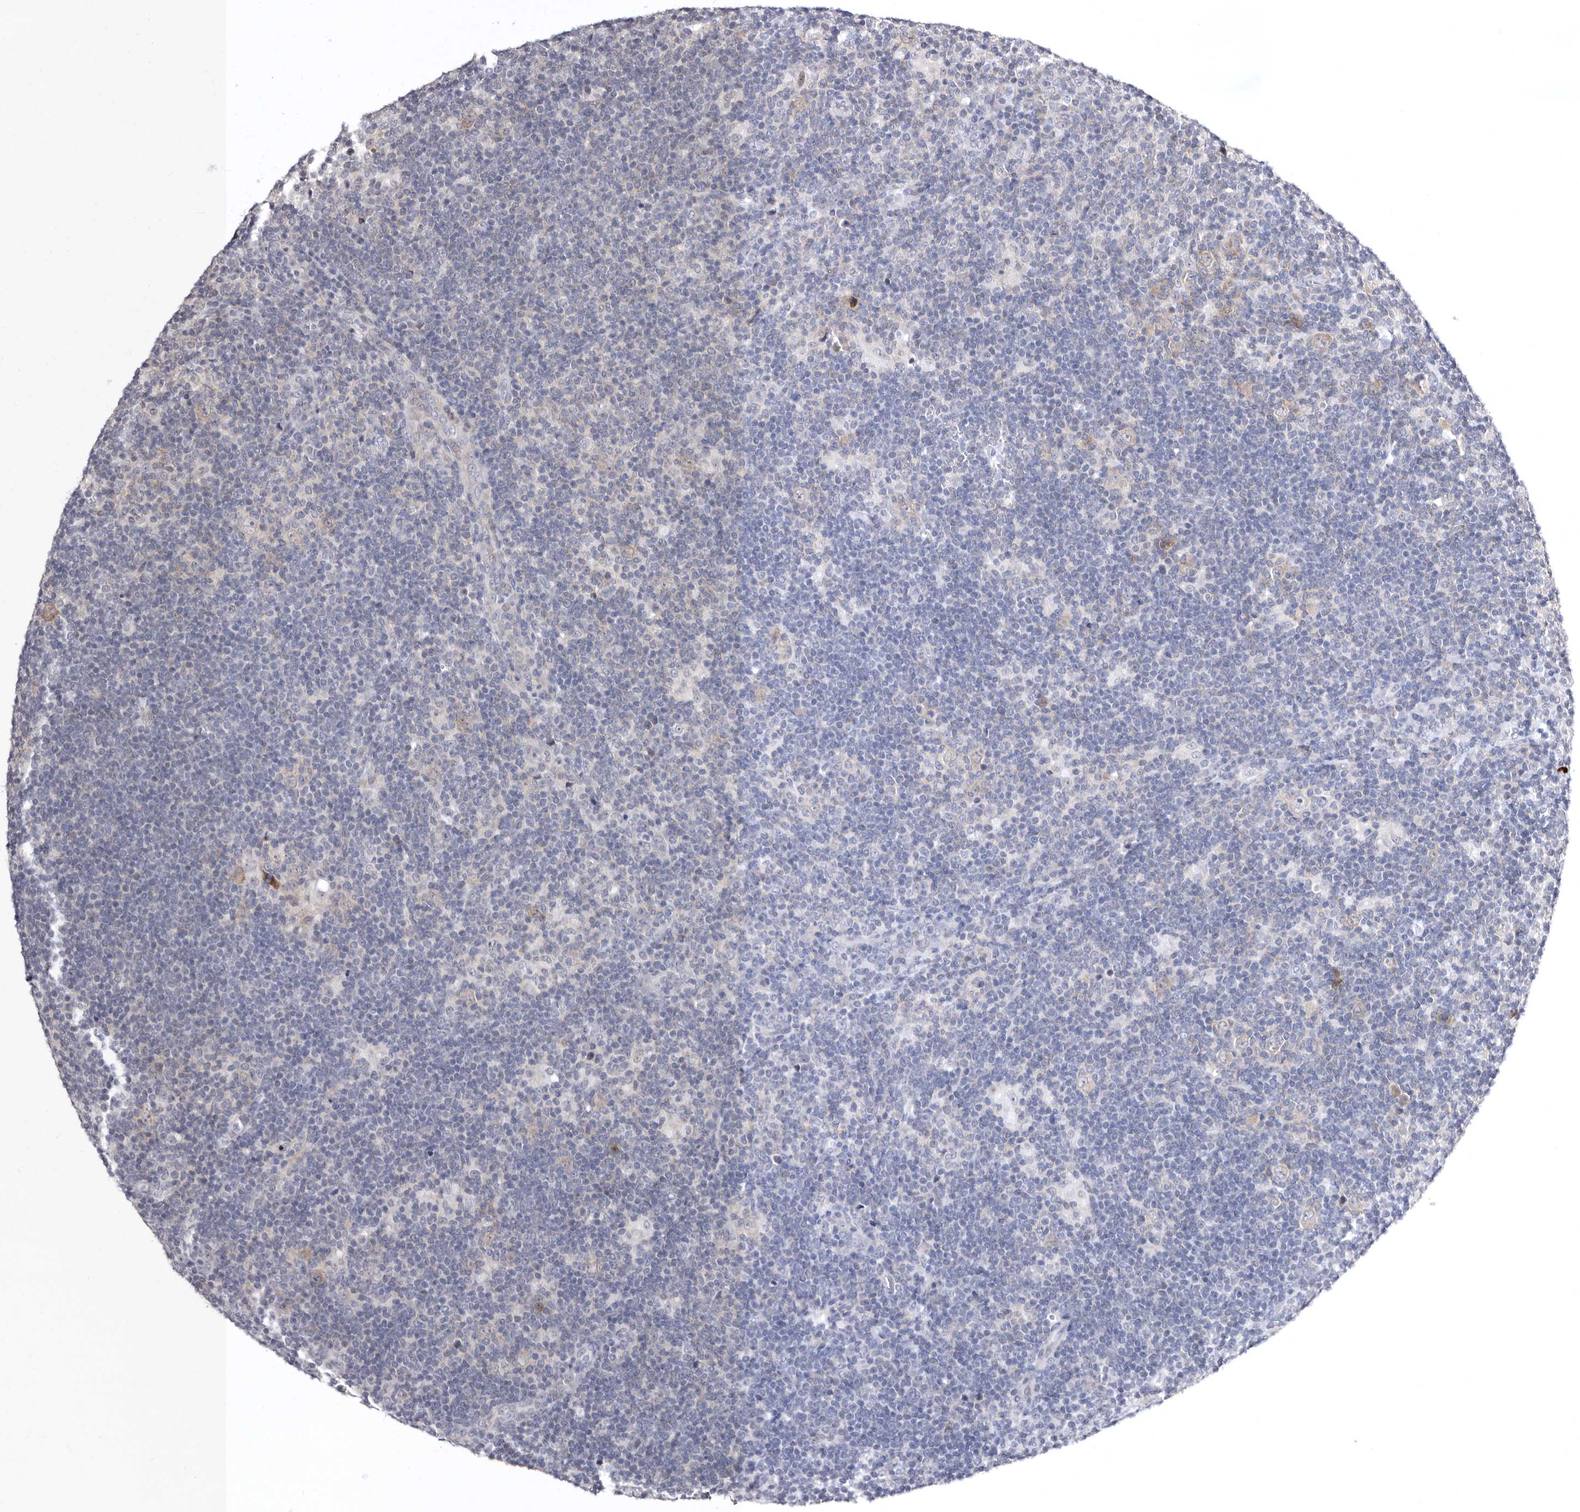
{"staining": {"intensity": "weak", "quantity": "25%-75%", "location": "cytoplasmic/membranous"}, "tissue": "lymphoma", "cell_type": "Tumor cells", "image_type": "cancer", "snomed": [{"axis": "morphology", "description": "Hodgkin's disease, NOS"}, {"axis": "topography", "description": "Lymph node"}], "caption": "This image demonstrates immunohistochemistry staining of Hodgkin's disease, with low weak cytoplasmic/membranous staining in approximately 25%-75% of tumor cells.", "gene": "PHF20L1", "patient": {"sex": "female", "age": 57}}